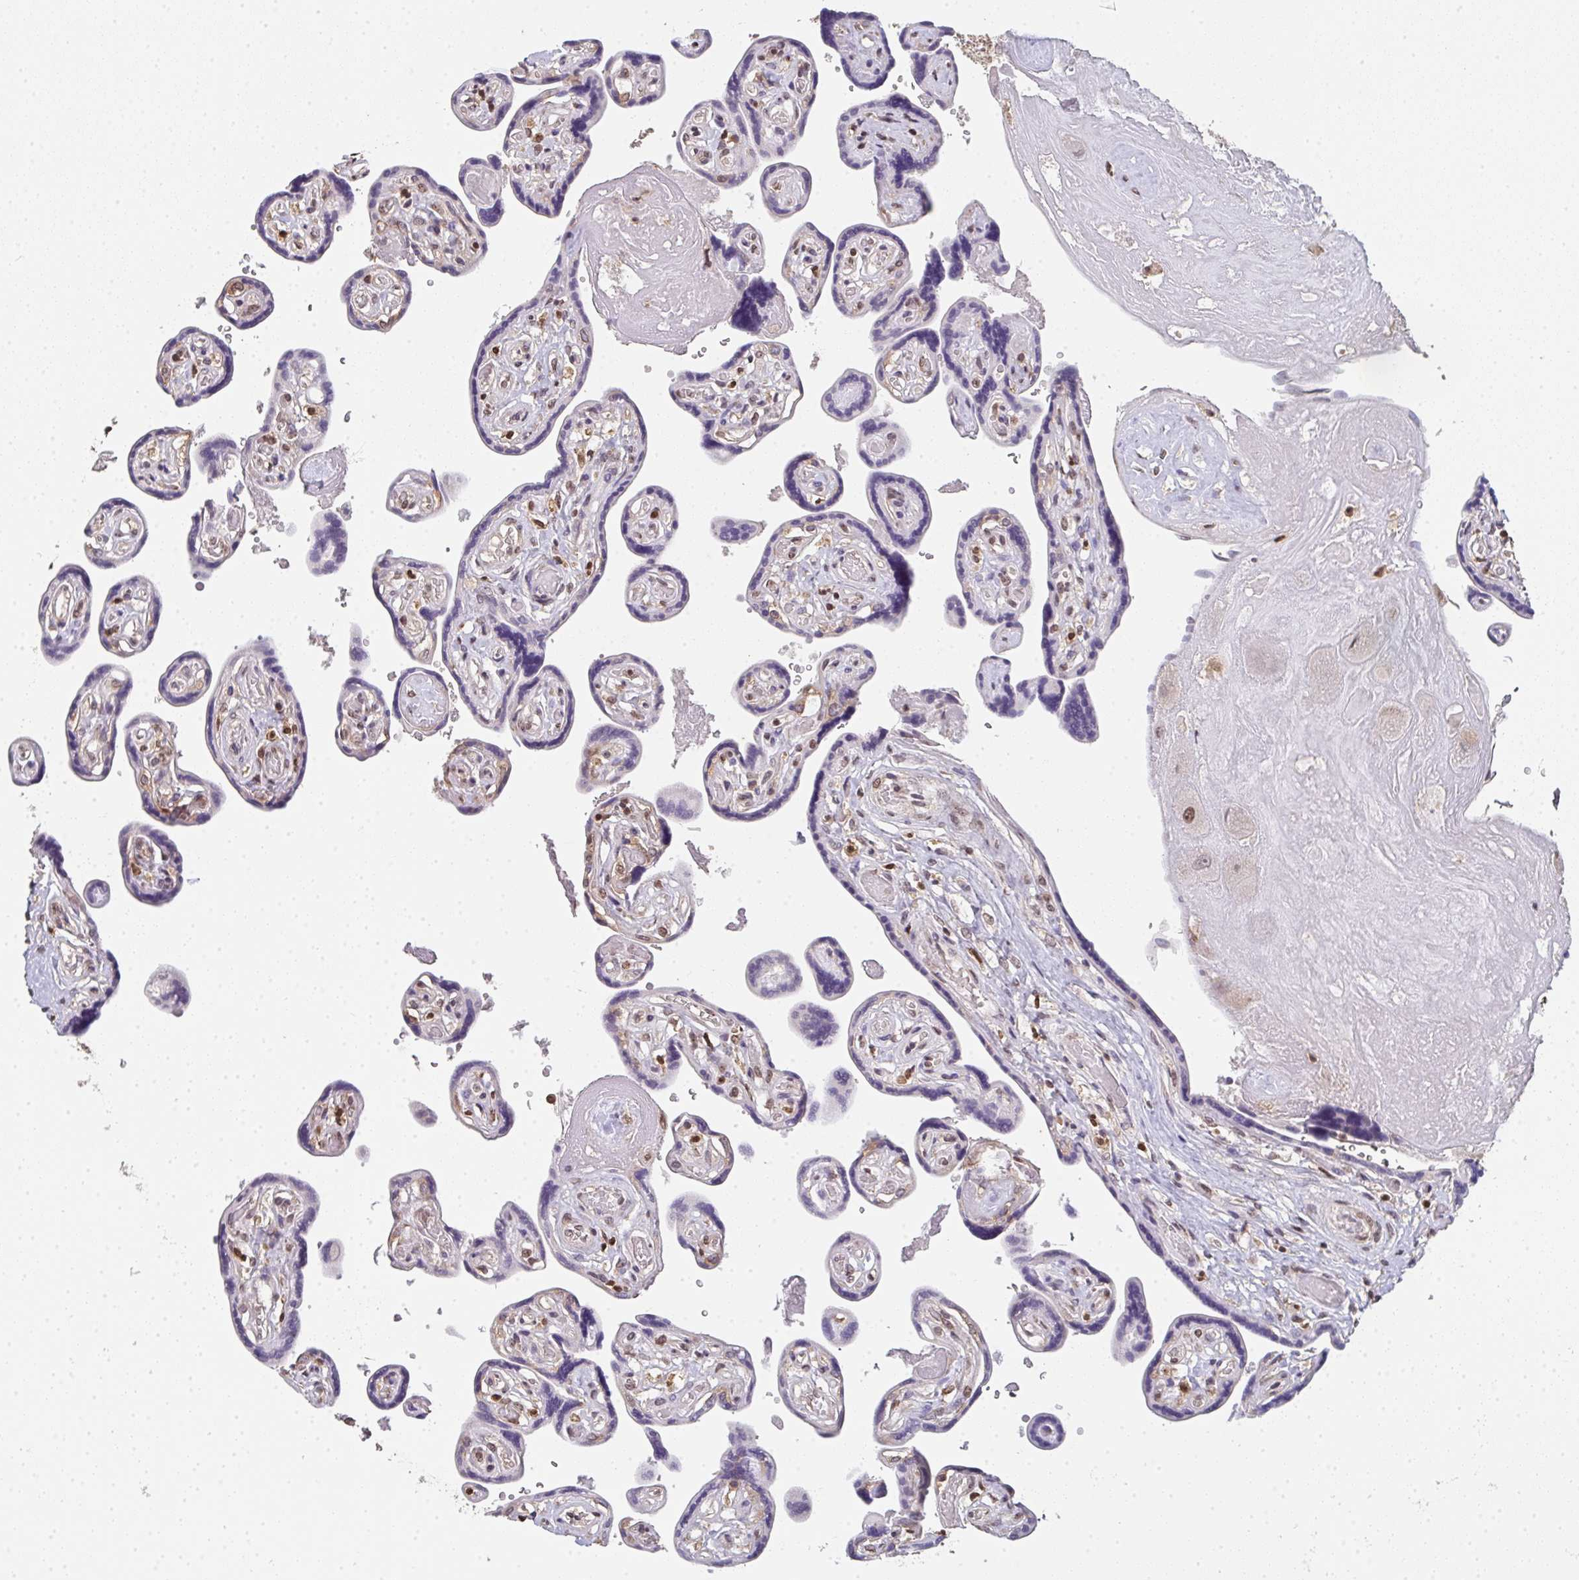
{"staining": {"intensity": "moderate", "quantity": "25%-75%", "location": "nuclear"}, "tissue": "placenta", "cell_type": "Decidual cells", "image_type": "normal", "snomed": [{"axis": "morphology", "description": "Normal tissue, NOS"}, {"axis": "topography", "description": "Placenta"}], "caption": "The micrograph exhibits a brown stain indicating the presence of a protein in the nuclear of decidual cells in placenta. The protein of interest is shown in brown color, while the nuclei are stained blue.", "gene": "DKC1", "patient": {"sex": "female", "age": 32}}